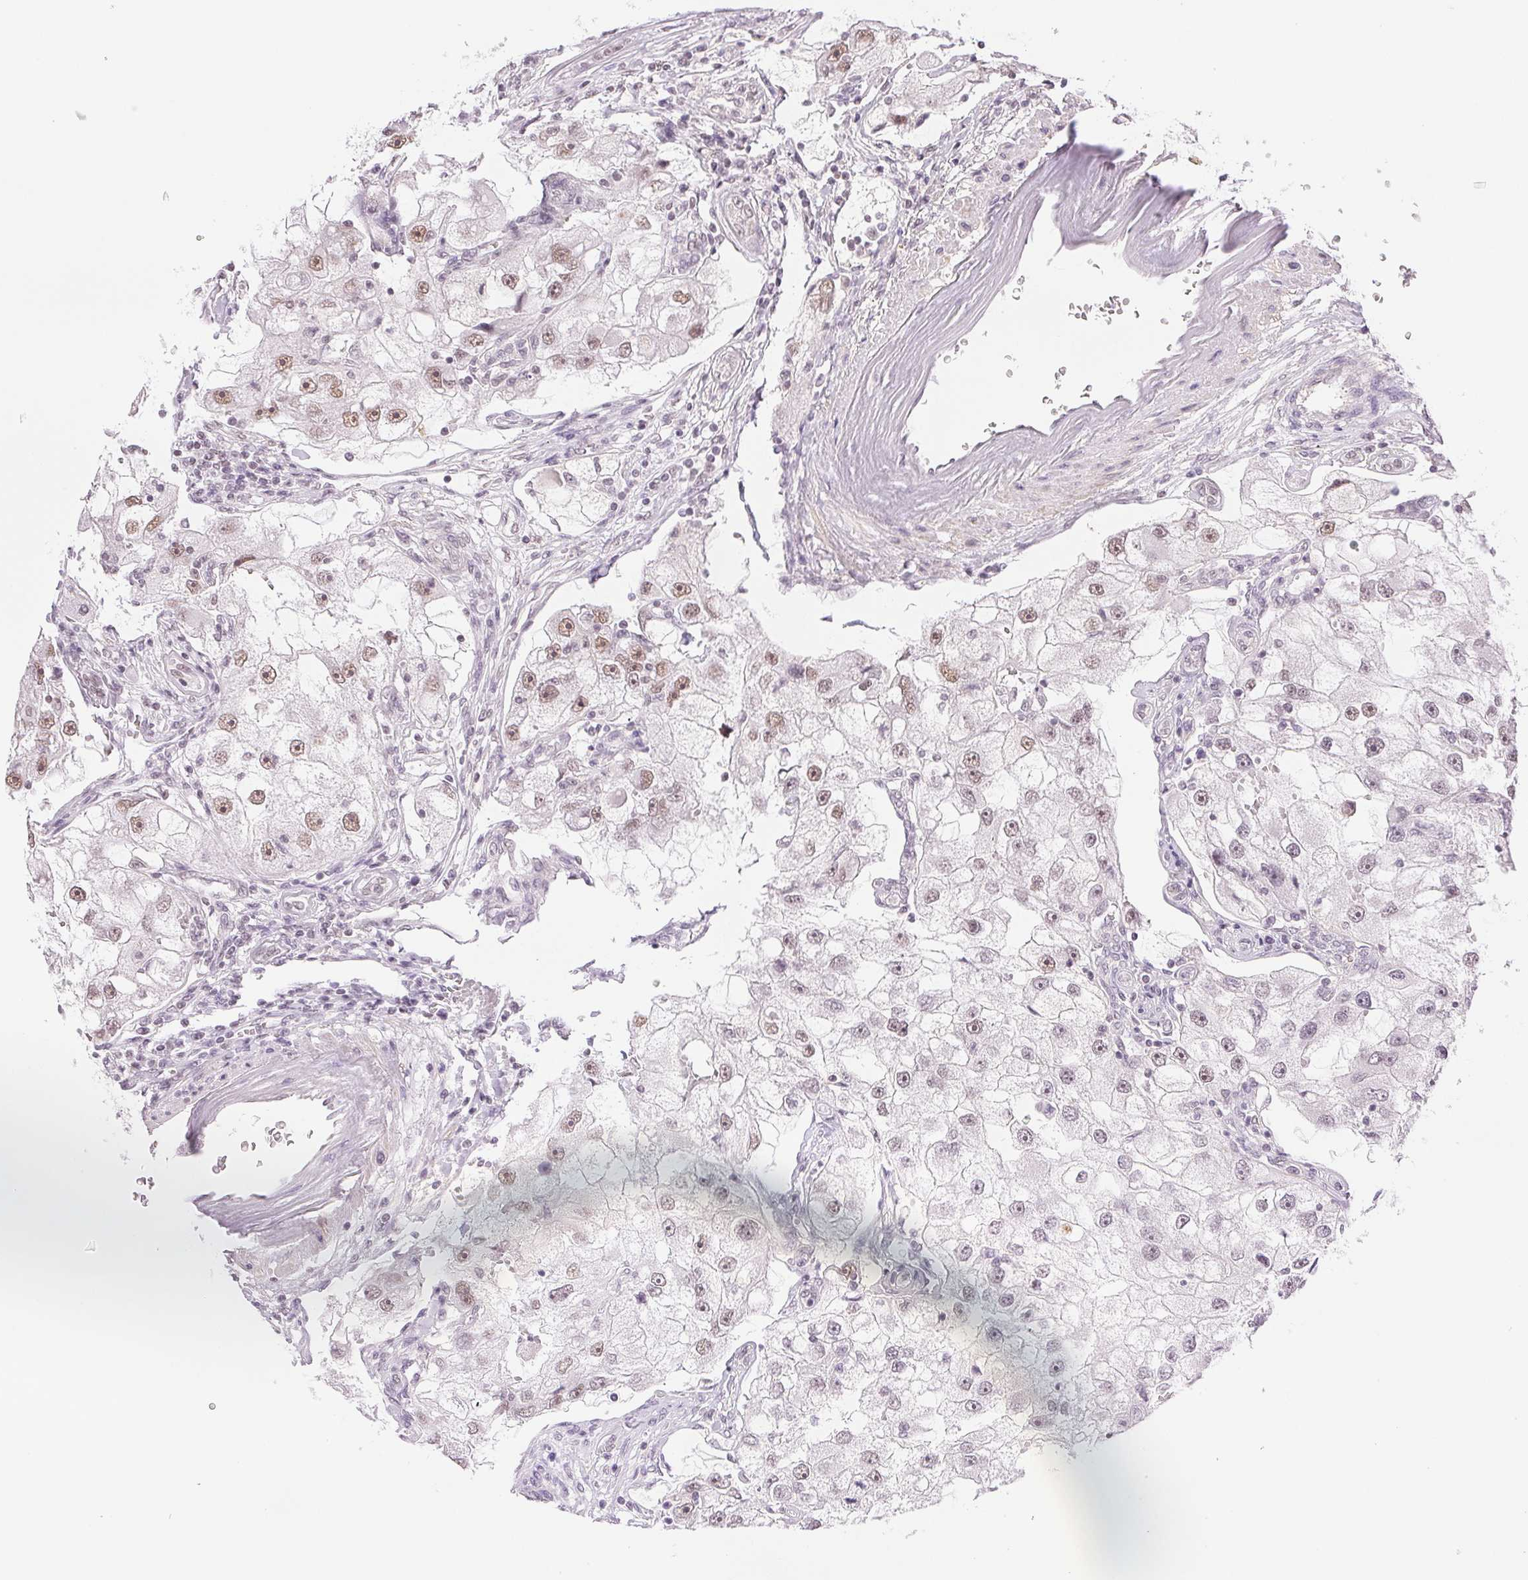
{"staining": {"intensity": "weak", "quantity": "25%-75%", "location": "nuclear"}, "tissue": "renal cancer", "cell_type": "Tumor cells", "image_type": "cancer", "snomed": [{"axis": "morphology", "description": "Adenocarcinoma, NOS"}, {"axis": "topography", "description": "Kidney"}], "caption": "A brown stain labels weak nuclear expression of a protein in human adenocarcinoma (renal) tumor cells. The protein is stained brown, and the nuclei are stained in blue (DAB IHC with brightfield microscopy, high magnification).", "gene": "RPRD1B", "patient": {"sex": "male", "age": 63}}